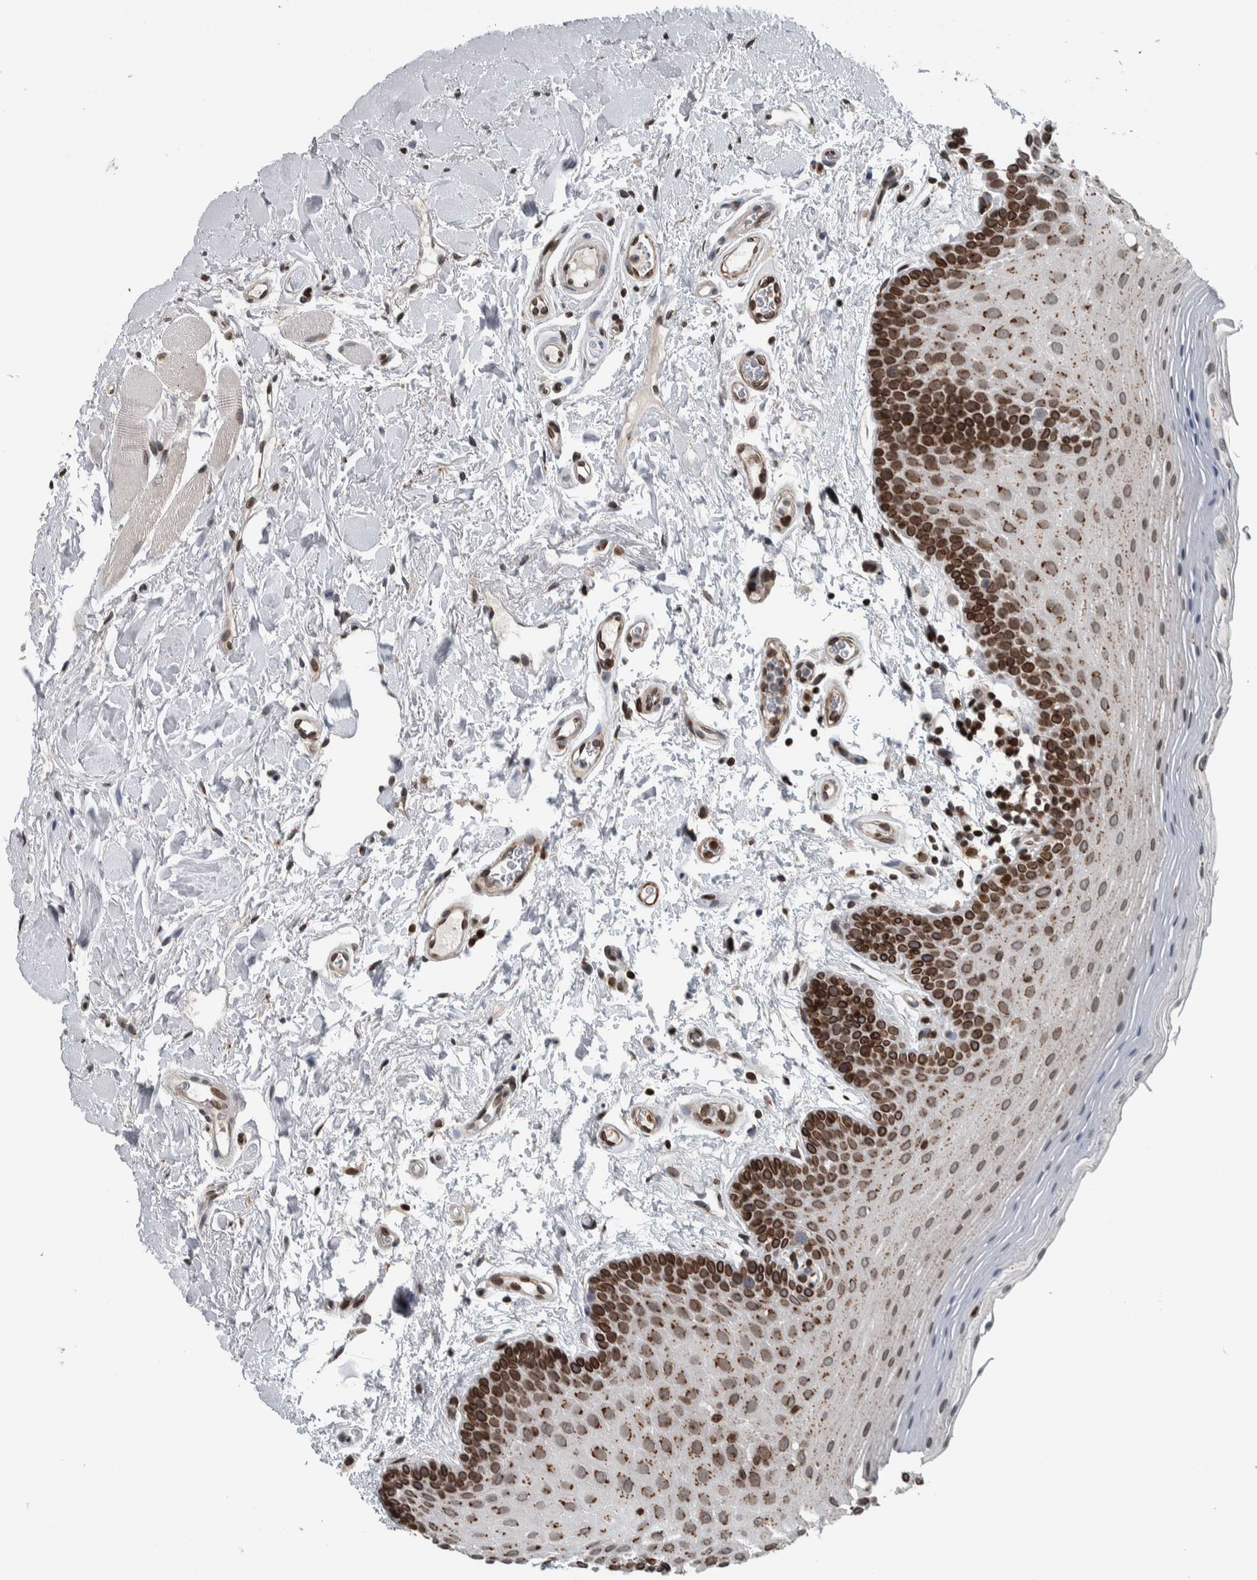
{"staining": {"intensity": "strong", "quantity": "25%-75%", "location": "cytoplasmic/membranous,nuclear"}, "tissue": "oral mucosa", "cell_type": "Squamous epithelial cells", "image_type": "normal", "snomed": [{"axis": "morphology", "description": "Normal tissue, NOS"}, {"axis": "topography", "description": "Oral tissue"}], "caption": "Protein staining exhibits strong cytoplasmic/membranous,nuclear staining in approximately 25%-75% of squamous epithelial cells in benign oral mucosa.", "gene": "FAM135B", "patient": {"sex": "male", "age": 62}}